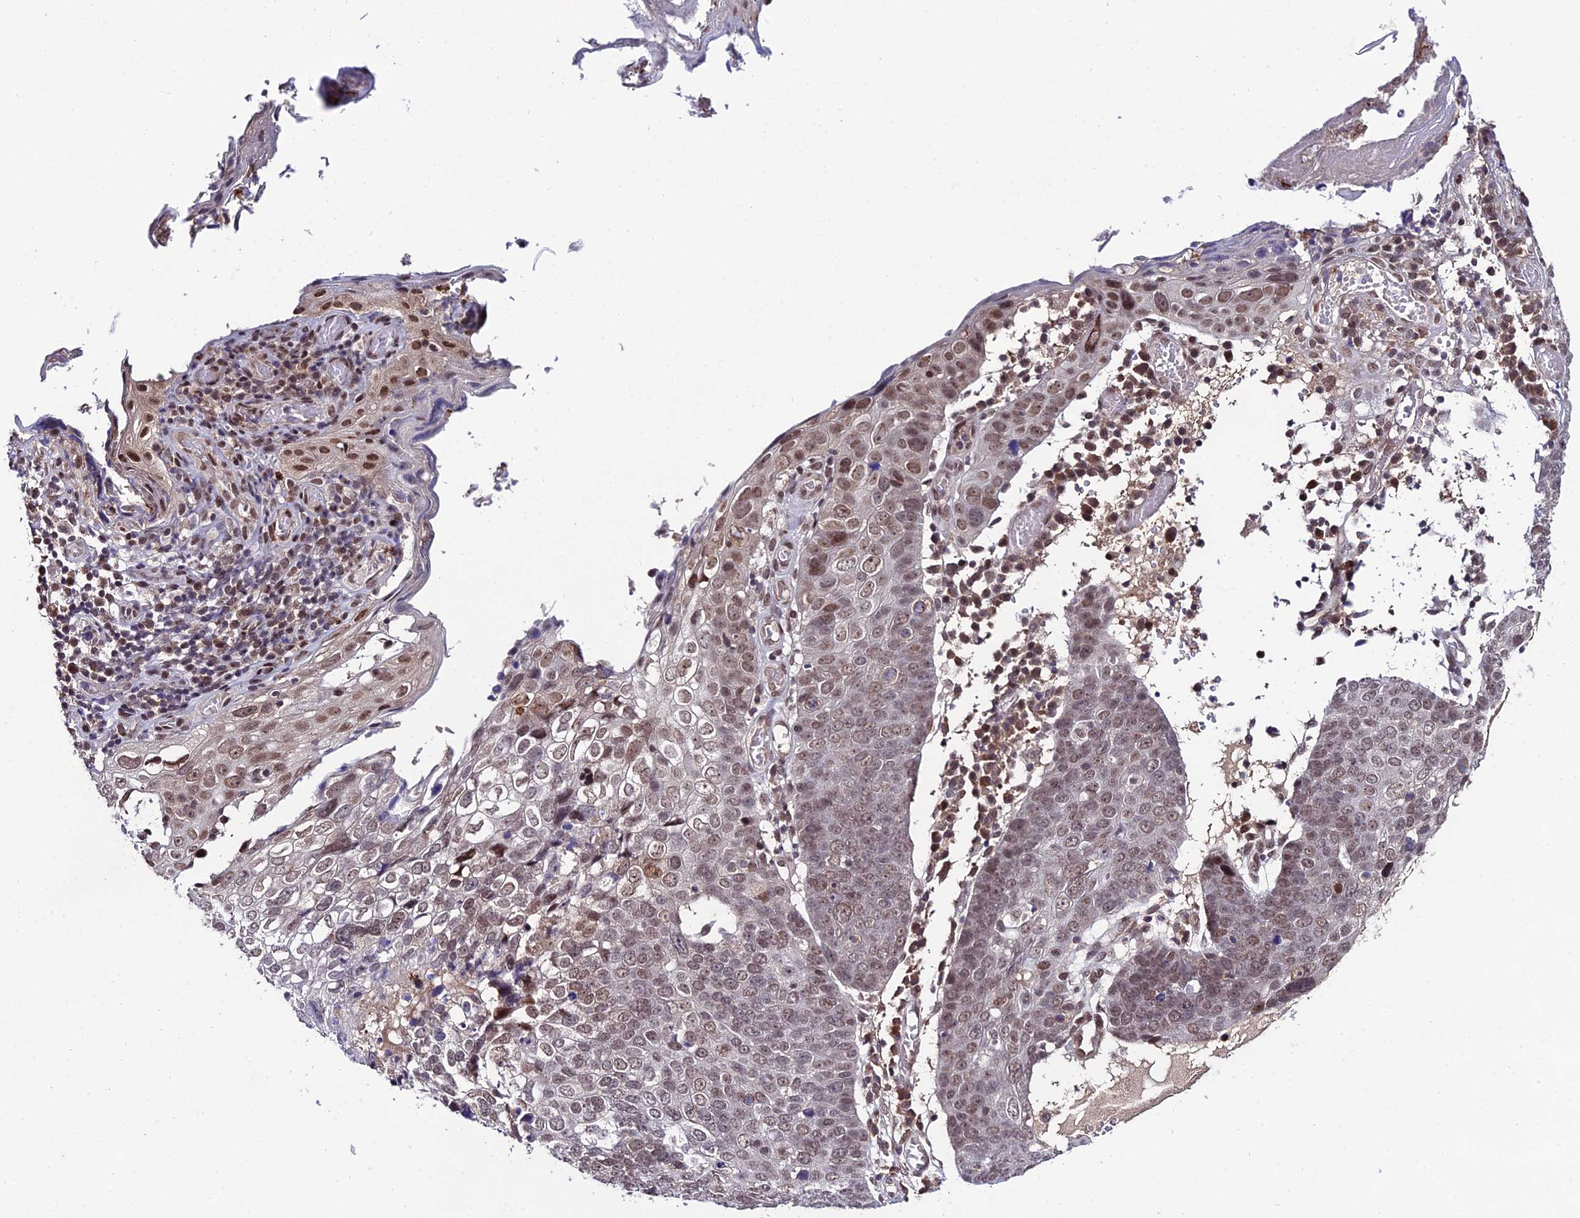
{"staining": {"intensity": "moderate", "quantity": ">75%", "location": "nuclear"}, "tissue": "skin cancer", "cell_type": "Tumor cells", "image_type": "cancer", "snomed": [{"axis": "morphology", "description": "Squamous cell carcinoma, NOS"}, {"axis": "topography", "description": "Skin"}], "caption": "Squamous cell carcinoma (skin) stained with a protein marker shows moderate staining in tumor cells.", "gene": "SYT15", "patient": {"sex": "male", "age": 71}}